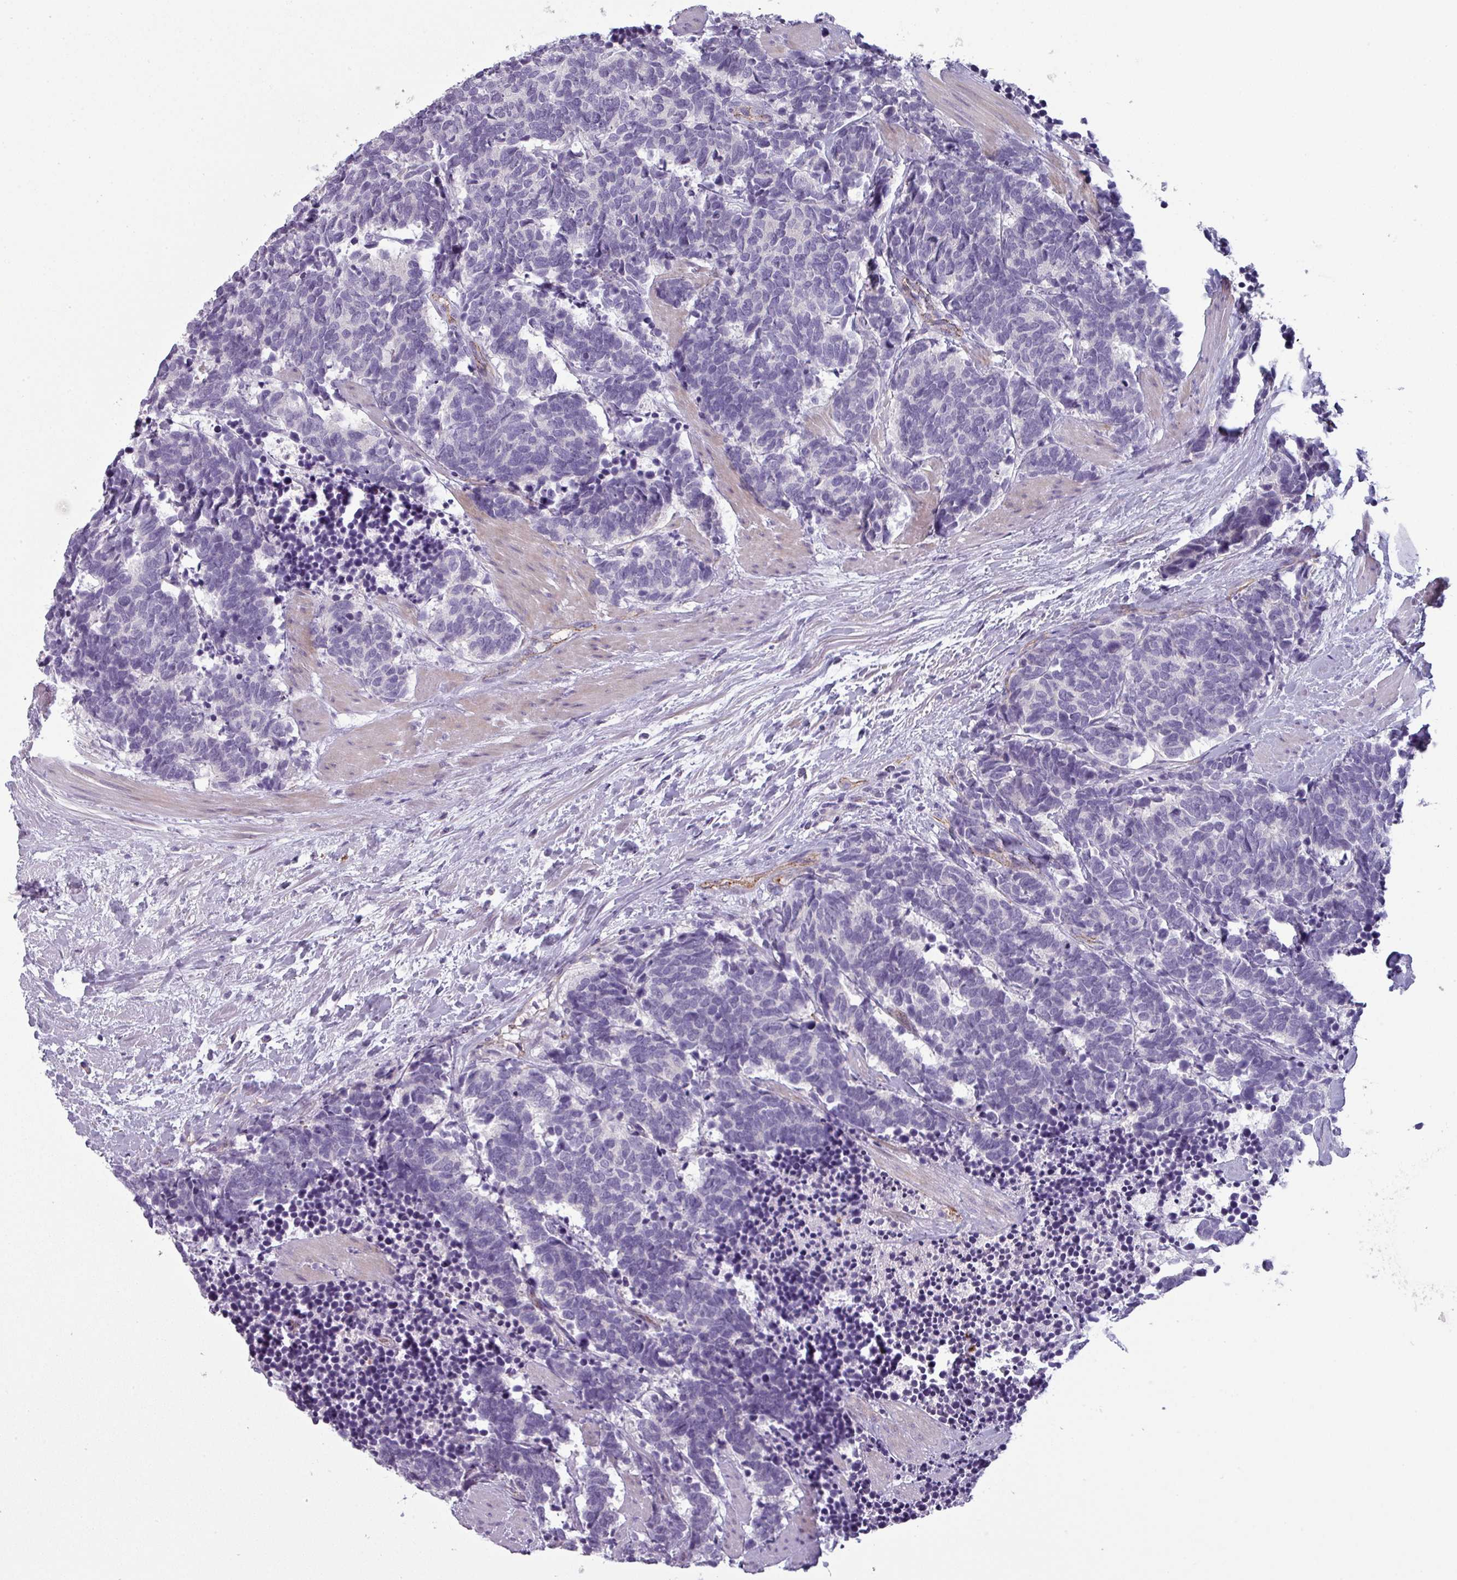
{"staining": {"intensity": "negative", "quantity": "none", "location": "none"}, "tissue": "carcinoid", "cell_type": "Tumor cells", "image_type": "cancer", "snomed": [{"axis": "morphology", "description": "Carcinoma, NOS"}, {"axis": "morphology", "description": "Carcinoid, malignant, NOS"}, {"axis": "topography", "description": "Prostate"}], "caption": "IHC photomicrograph of carcinoid stained for a protein (brown), which demonstrates no expression in tumor cells. (Stains: DAB (3,3'-diaminobenzidine) immunohistochemistry with hematoxylin counter stain, Microscopy: brightfield microscopy at high magnification).", "gene": "AREL1", "patient": {"sex": "male", "age": 57}}